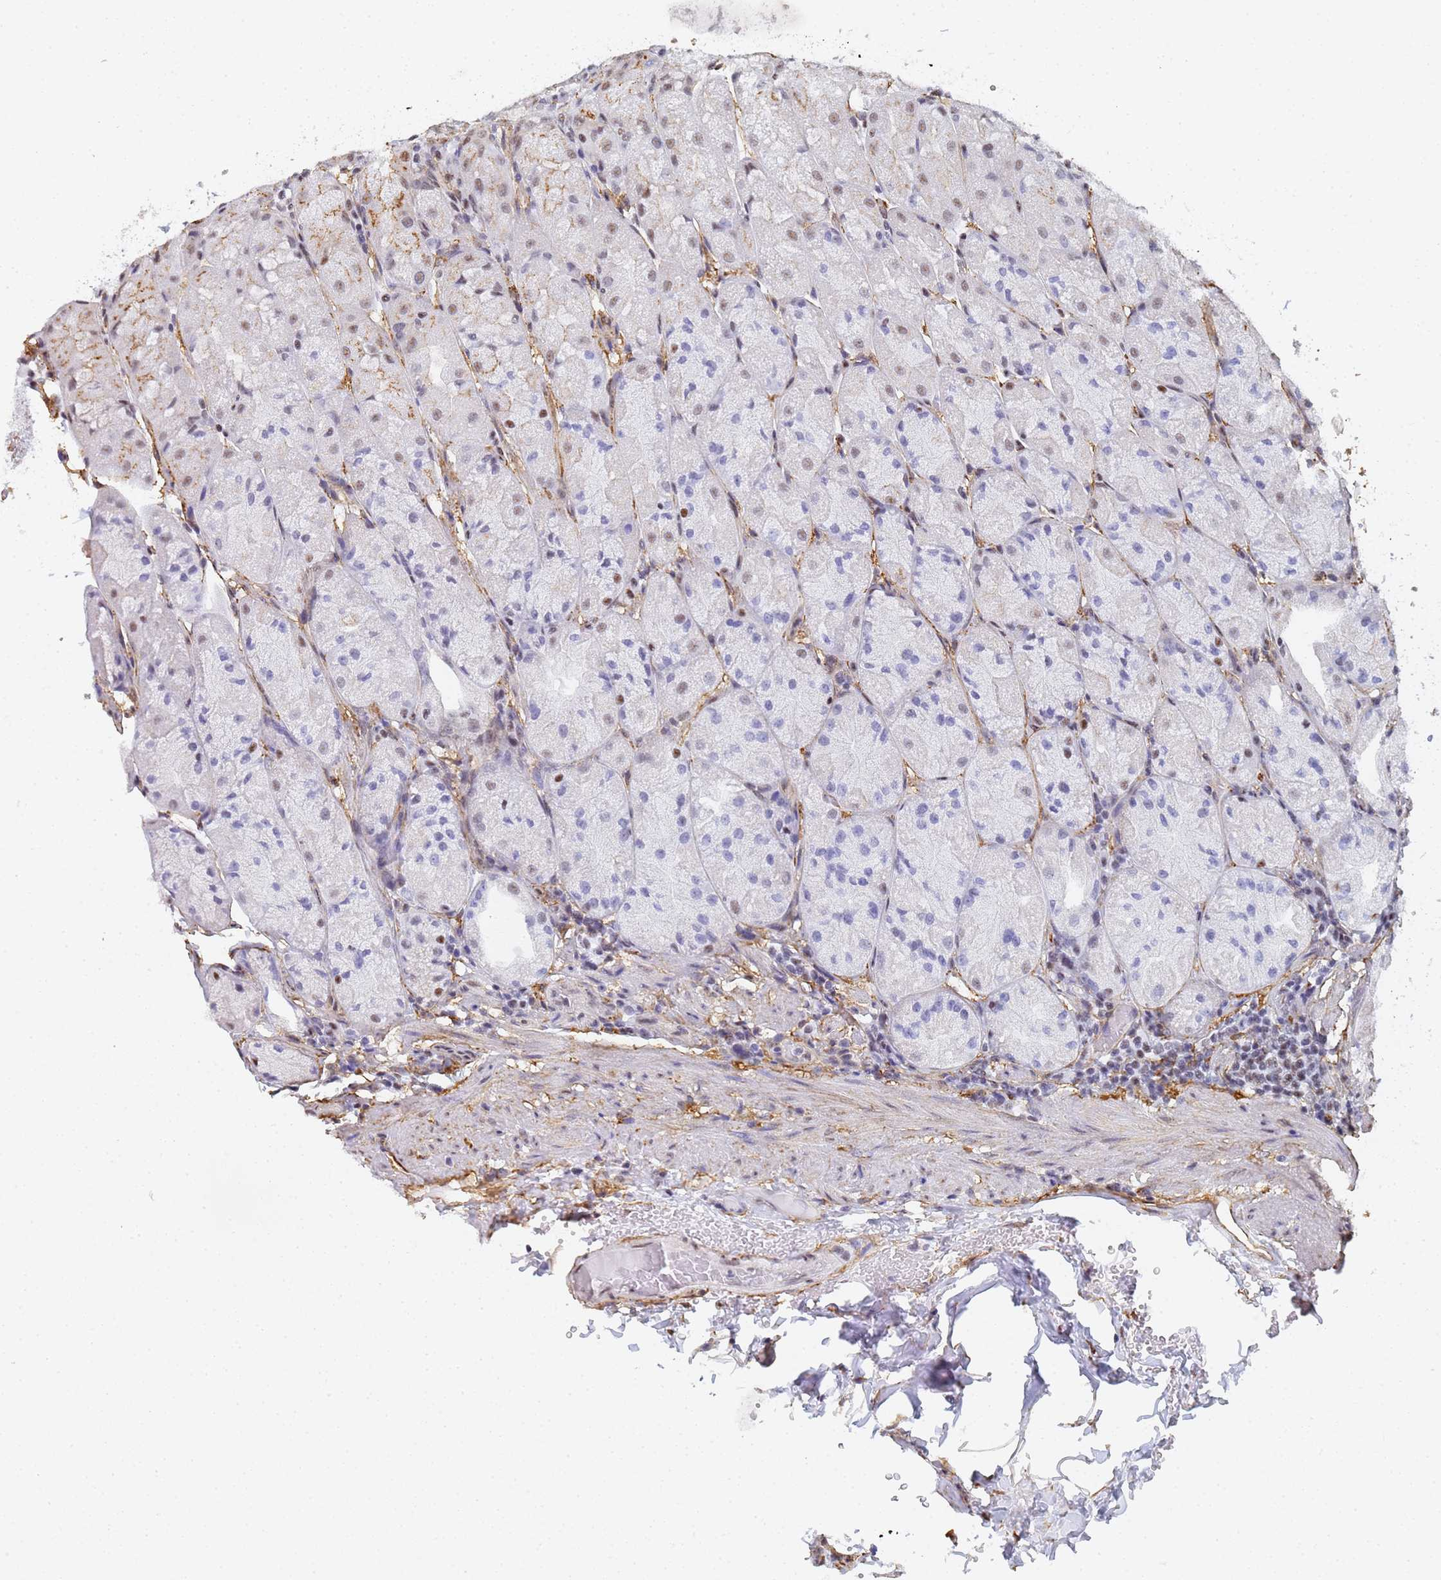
{"staining": {"intensity": "moderate", "quantity": "<25%", "location": "nuclear"}, "tissue": "stomach", "cell_type": "Glandular cells", "image_type": "normal", "snomed": [{"axis": "morphology", "description": "Normal tissue, NOS"}, {"axis": "topography", "description": "Stomach, upper"}], "caption": "Brown immunohistochemical staining in unremarkable human stomach displays moderate nuclear staining in approximately <25% of glandular cells.", "gene": "PRRT4", "patient": {"sex": "male", "age": 52}}